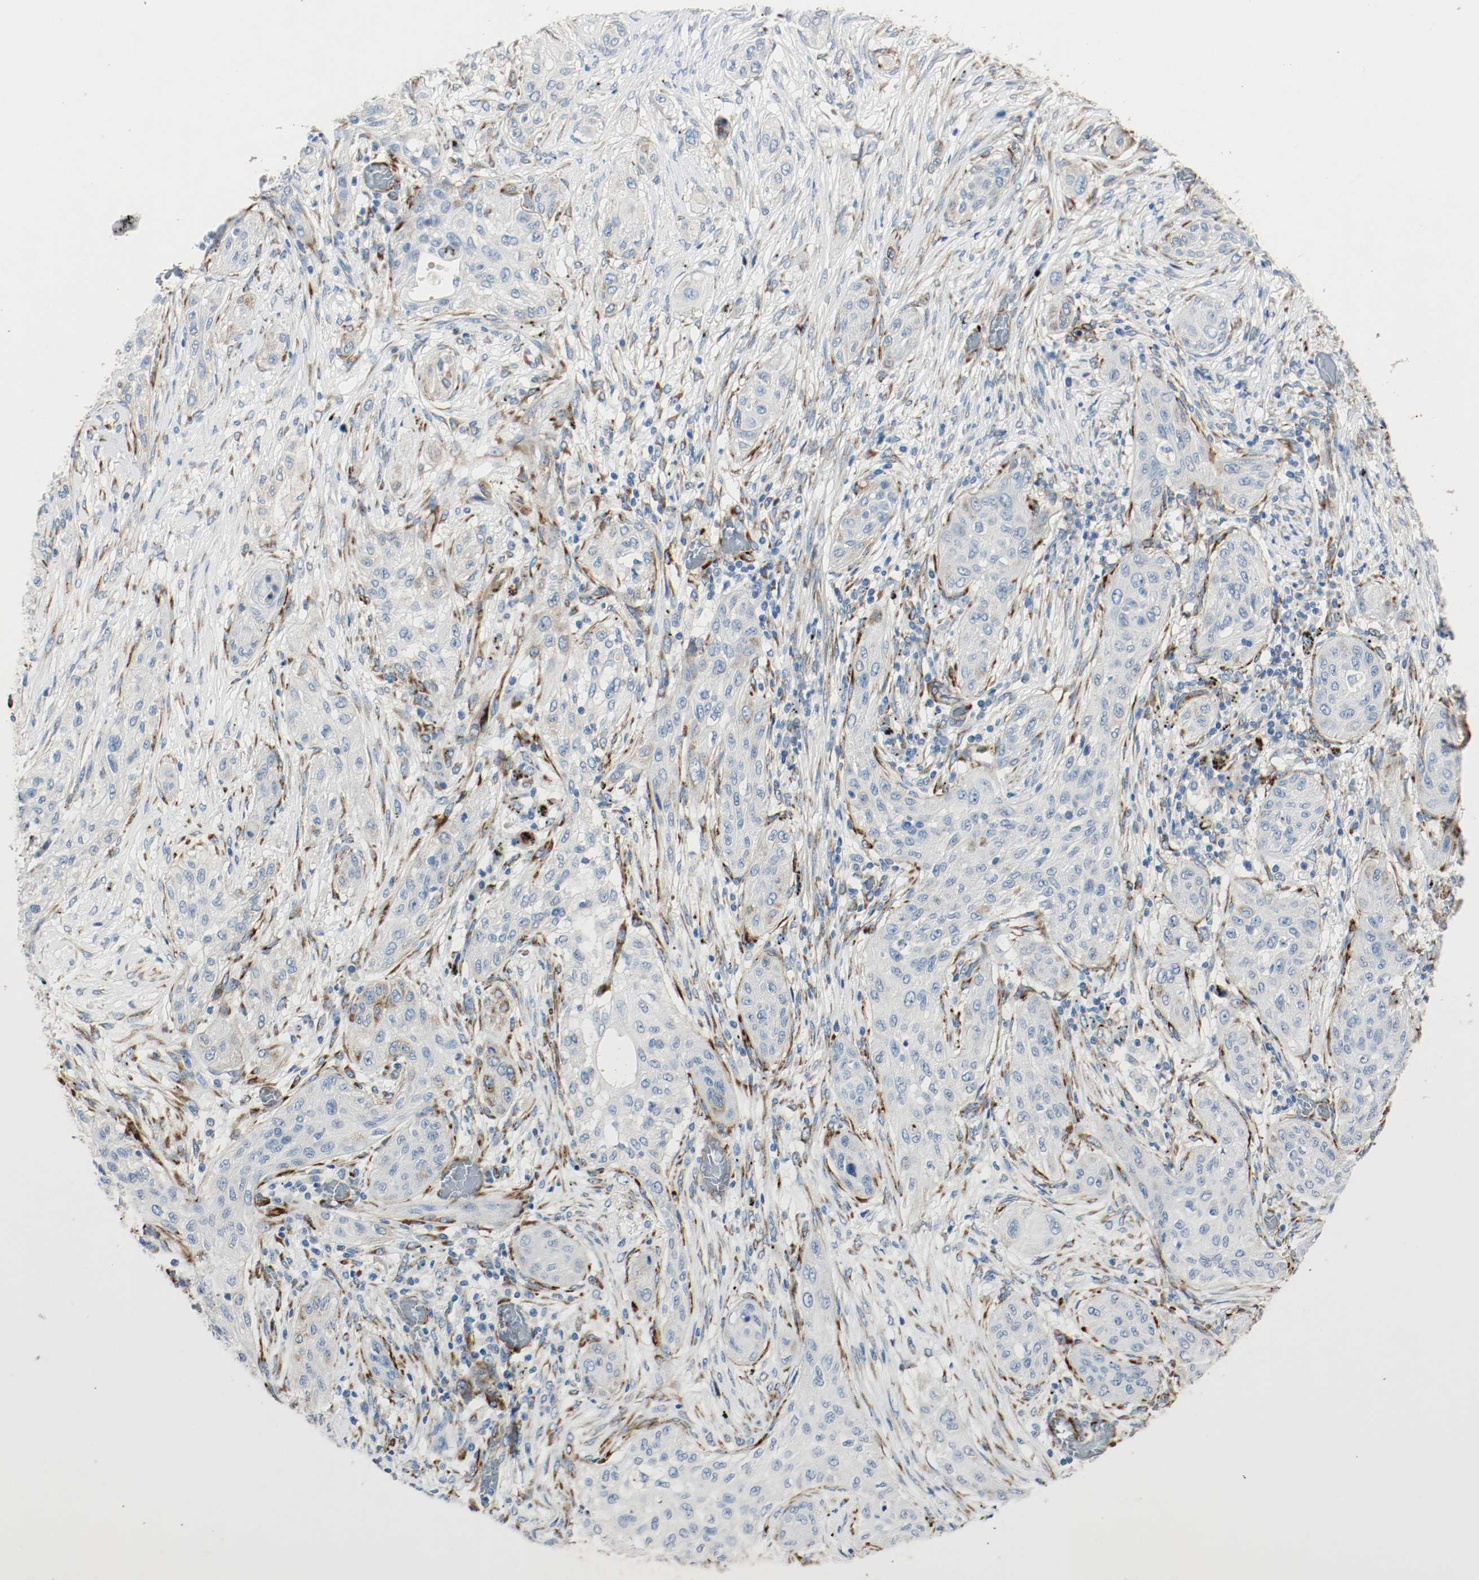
{"staining": {"intensity": "negative", "quantity": "none", "location": "none"}, "tissue": "lung cancer", "cell_type": "Tumor cells", "image_type": "cancer", "snomed": [{"axis": "morphology", "description": "Squamous cell carcinoma, NOS"}, {"axis": "topography", "description": "Lung"}], "caption": "The histopathology image displays no staining of tumor cells in lung cancer (squamous cell carcinoma).", "gene": "LAMB1", "patient": {"sex": "female", "age": 47}}